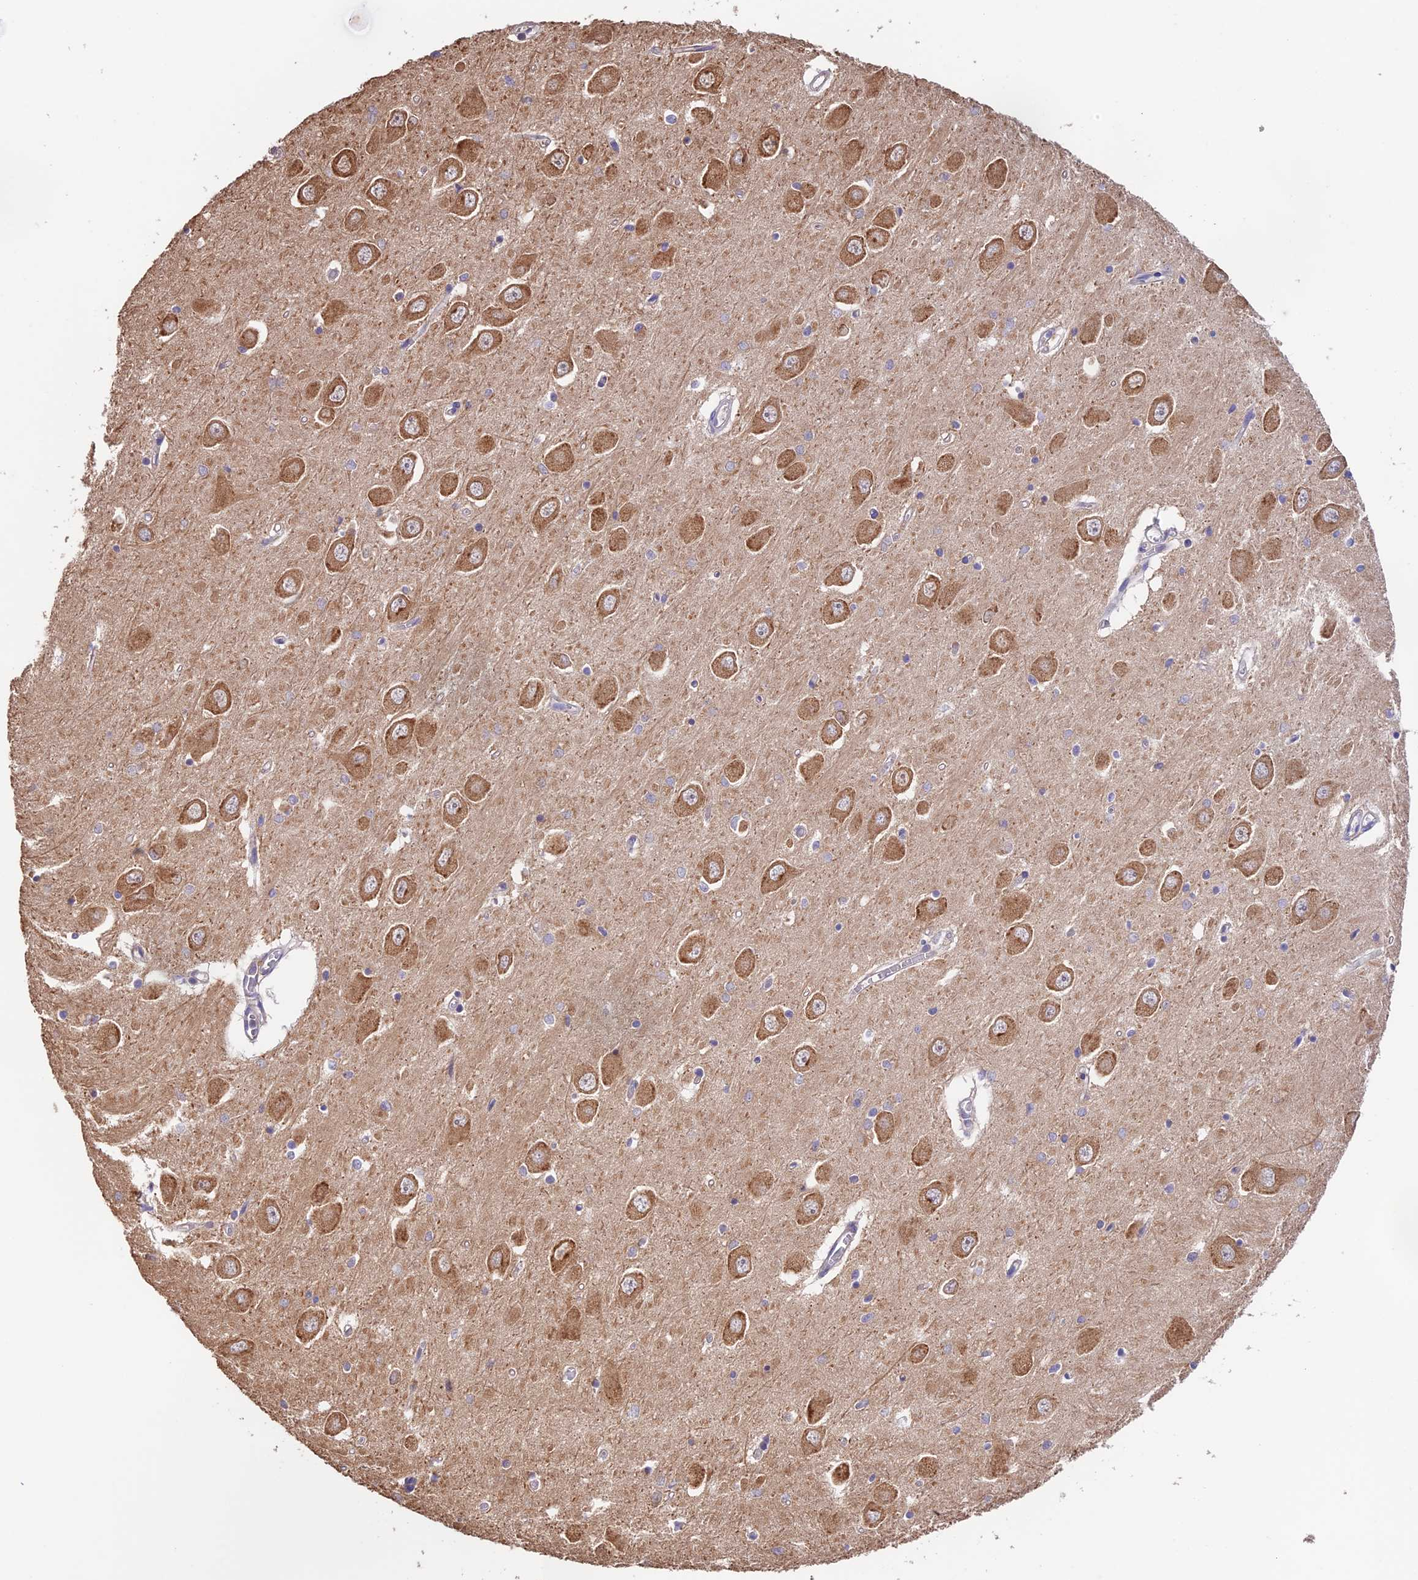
{"staining": {"intensity": "moderate", "quantity": "<25%", "location": "cytoplasmic/membranous"}, "tissue": "hippocampus", "cell_type": "Glial cells", "image_type": "normal", "snomed": [{"axis": "morphology", "description": "Normal tissue, NOS"}, {"axis": "topography", "description": "Hippocampus"}], "caption": "High-power microscopy captured an immunohistochemistry (IHC) micrograph of normal hippocampus, revealing moderate cytoplasmic/membranous expression in about <25% of glial cells.", "gene": "EMC3", "patient": {"sex": "male", "age": 70}}